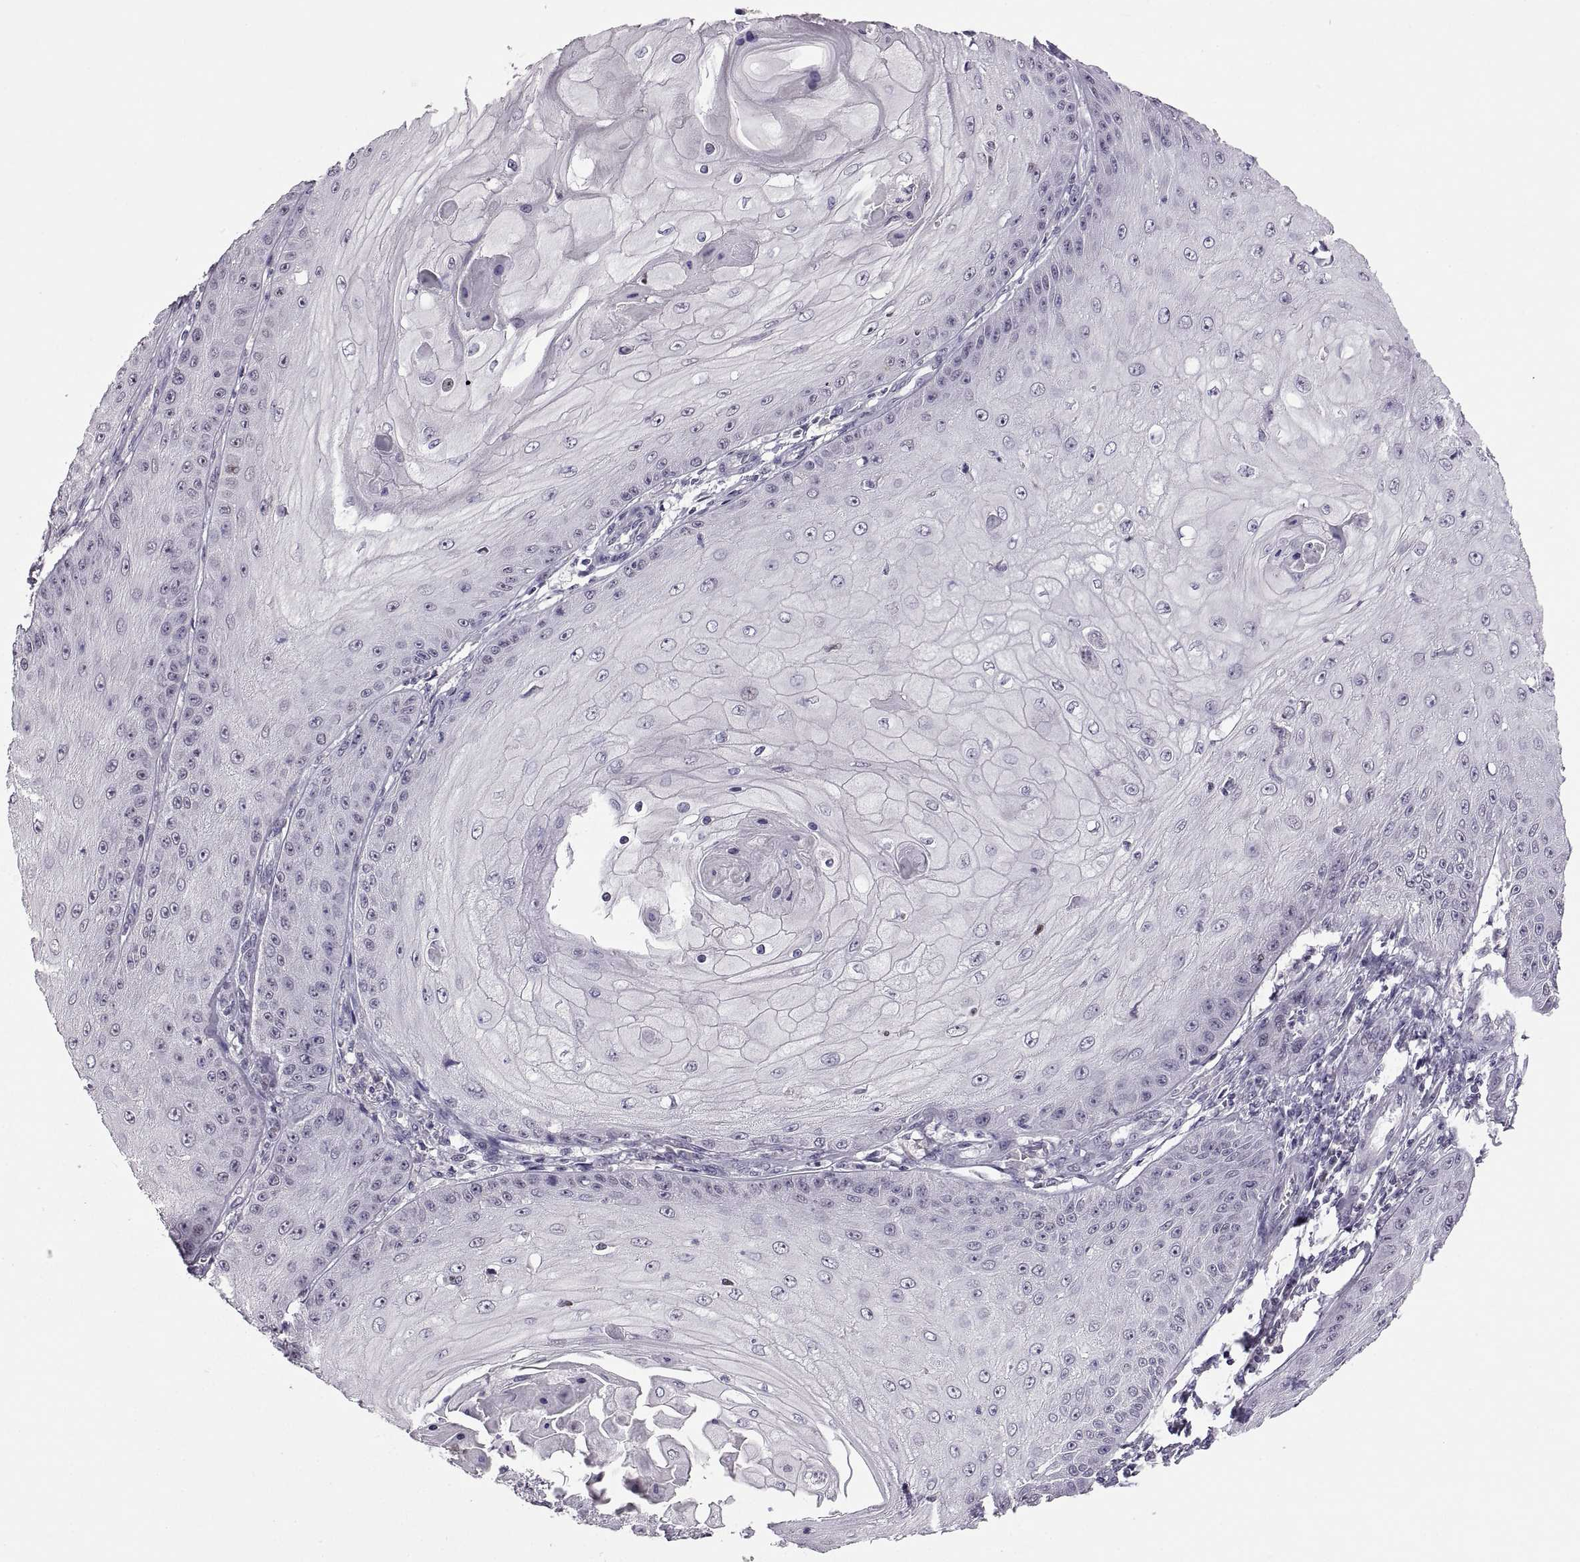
{"staining": {"intensity": "negative", "quantity": "none", "location": "none"}, "tissue": "skin cancer", "cell_type": "Tumor cells", "image_type": "cancer", "snomed": [{"axis": "morphology", "description": "Squamous cell carcinoma, NOS"}, {"axis": "topography", "description": "Skin"}], "caption": "This is a photomicrograph of IHC staining of skin cancer, which shows no staining in tumor cells.", "gene": "NEK2", "patient": {"sex": "male", "age": 70}}